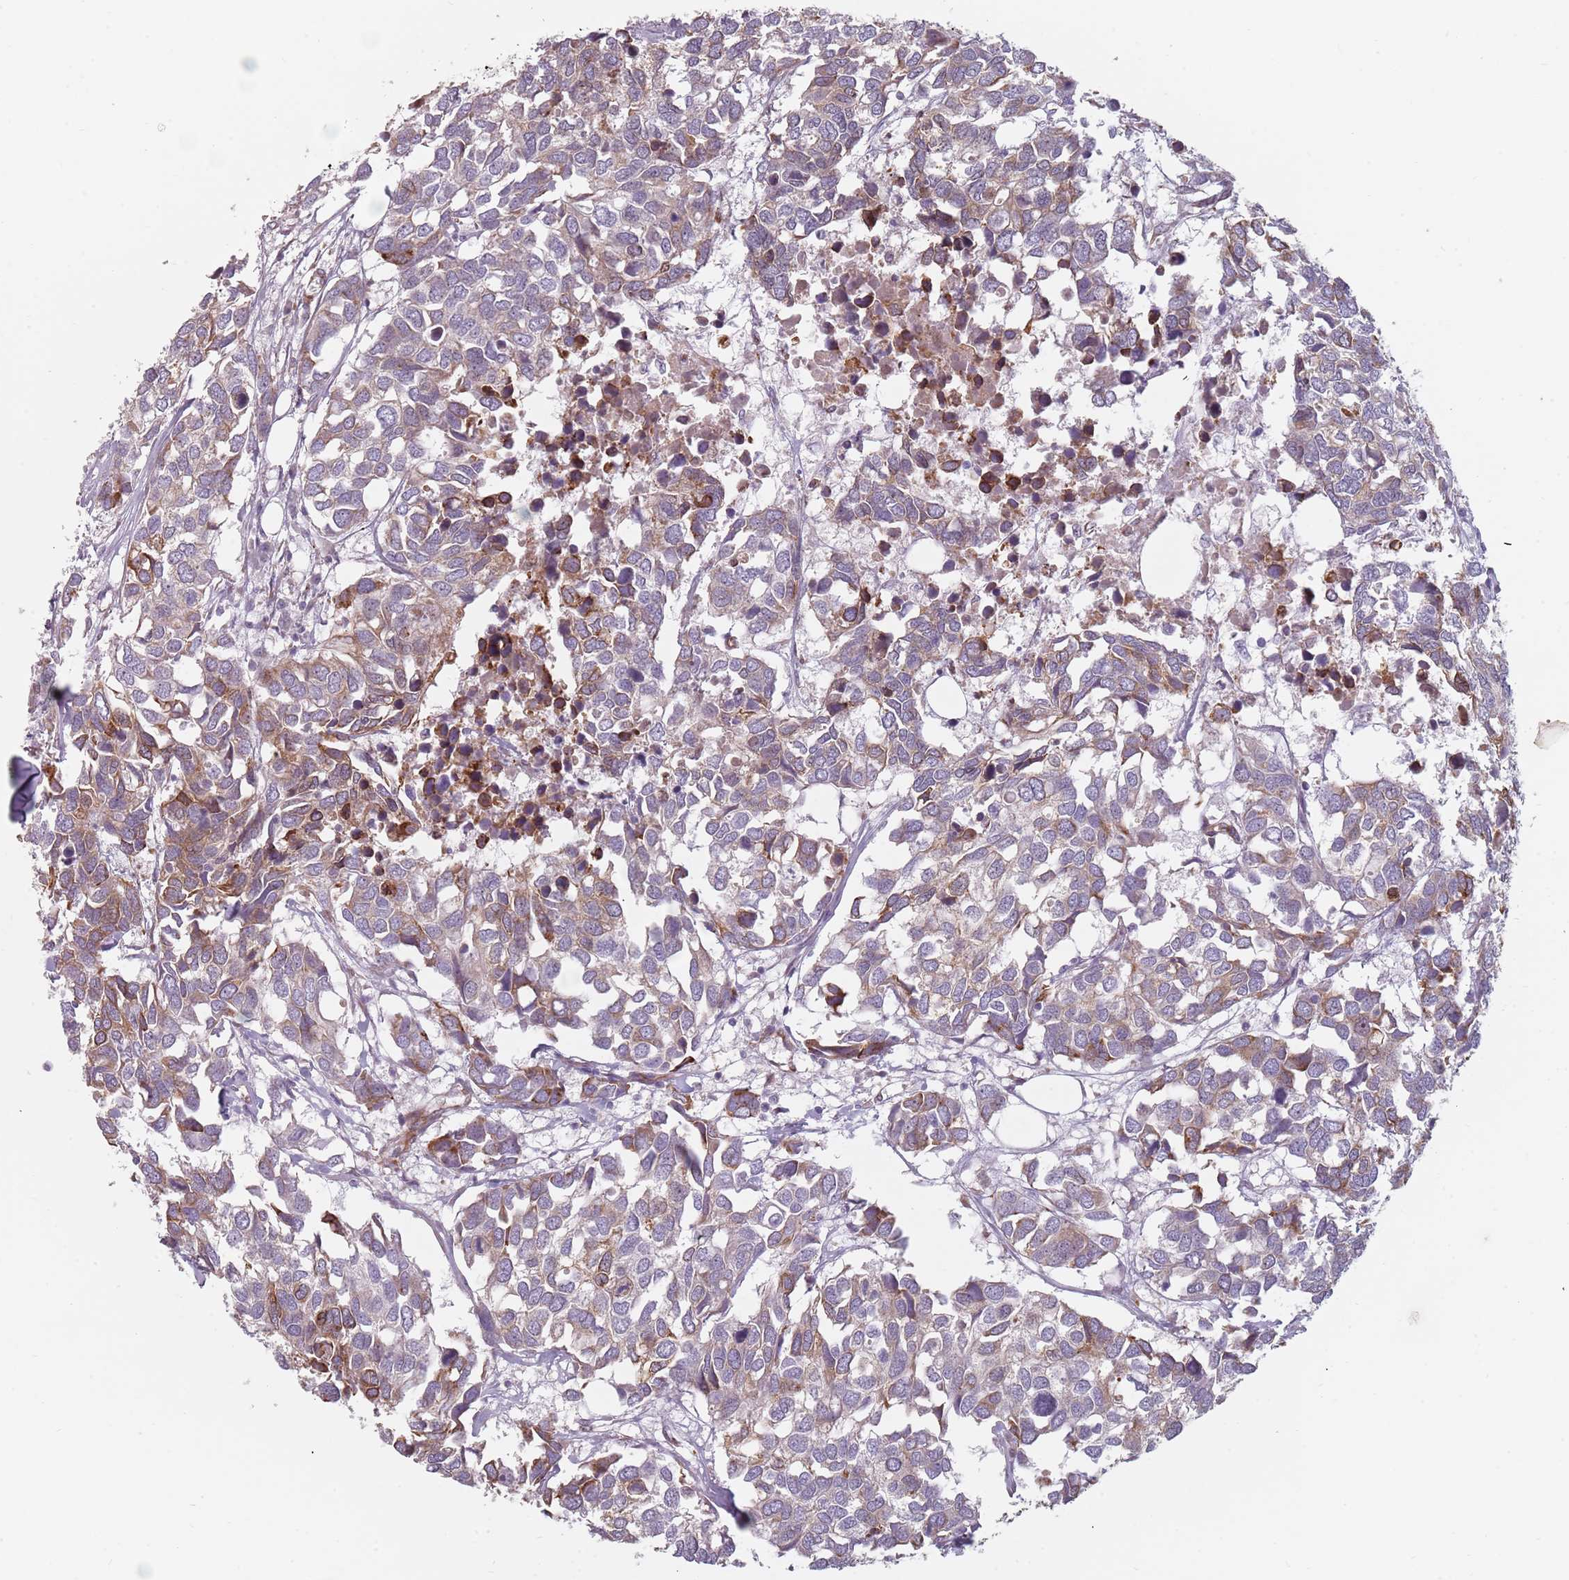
{"staining": {"intensity": "moderate", "quantity": "25%-75%", "location": "cytoplasmic/membranous"}, "tissue": "breast cancer", "cell_type": "Tumor cells", "image_type": "cancer", "snomed": [{"axis": "morphology", "description": "Duct carcinoma"}, {"axis": "topography", "description": "Breast"}], "caption": "The histopathology image demonstrates immunohistochemical staining of breast invasive ductal carcinoma. There is moderate cytoplasmic/membranous staining is seen in about 25%-75% of tumor cells.", "gene": "GAS2L3", "patient": {"sex": "female", "age": 83}}